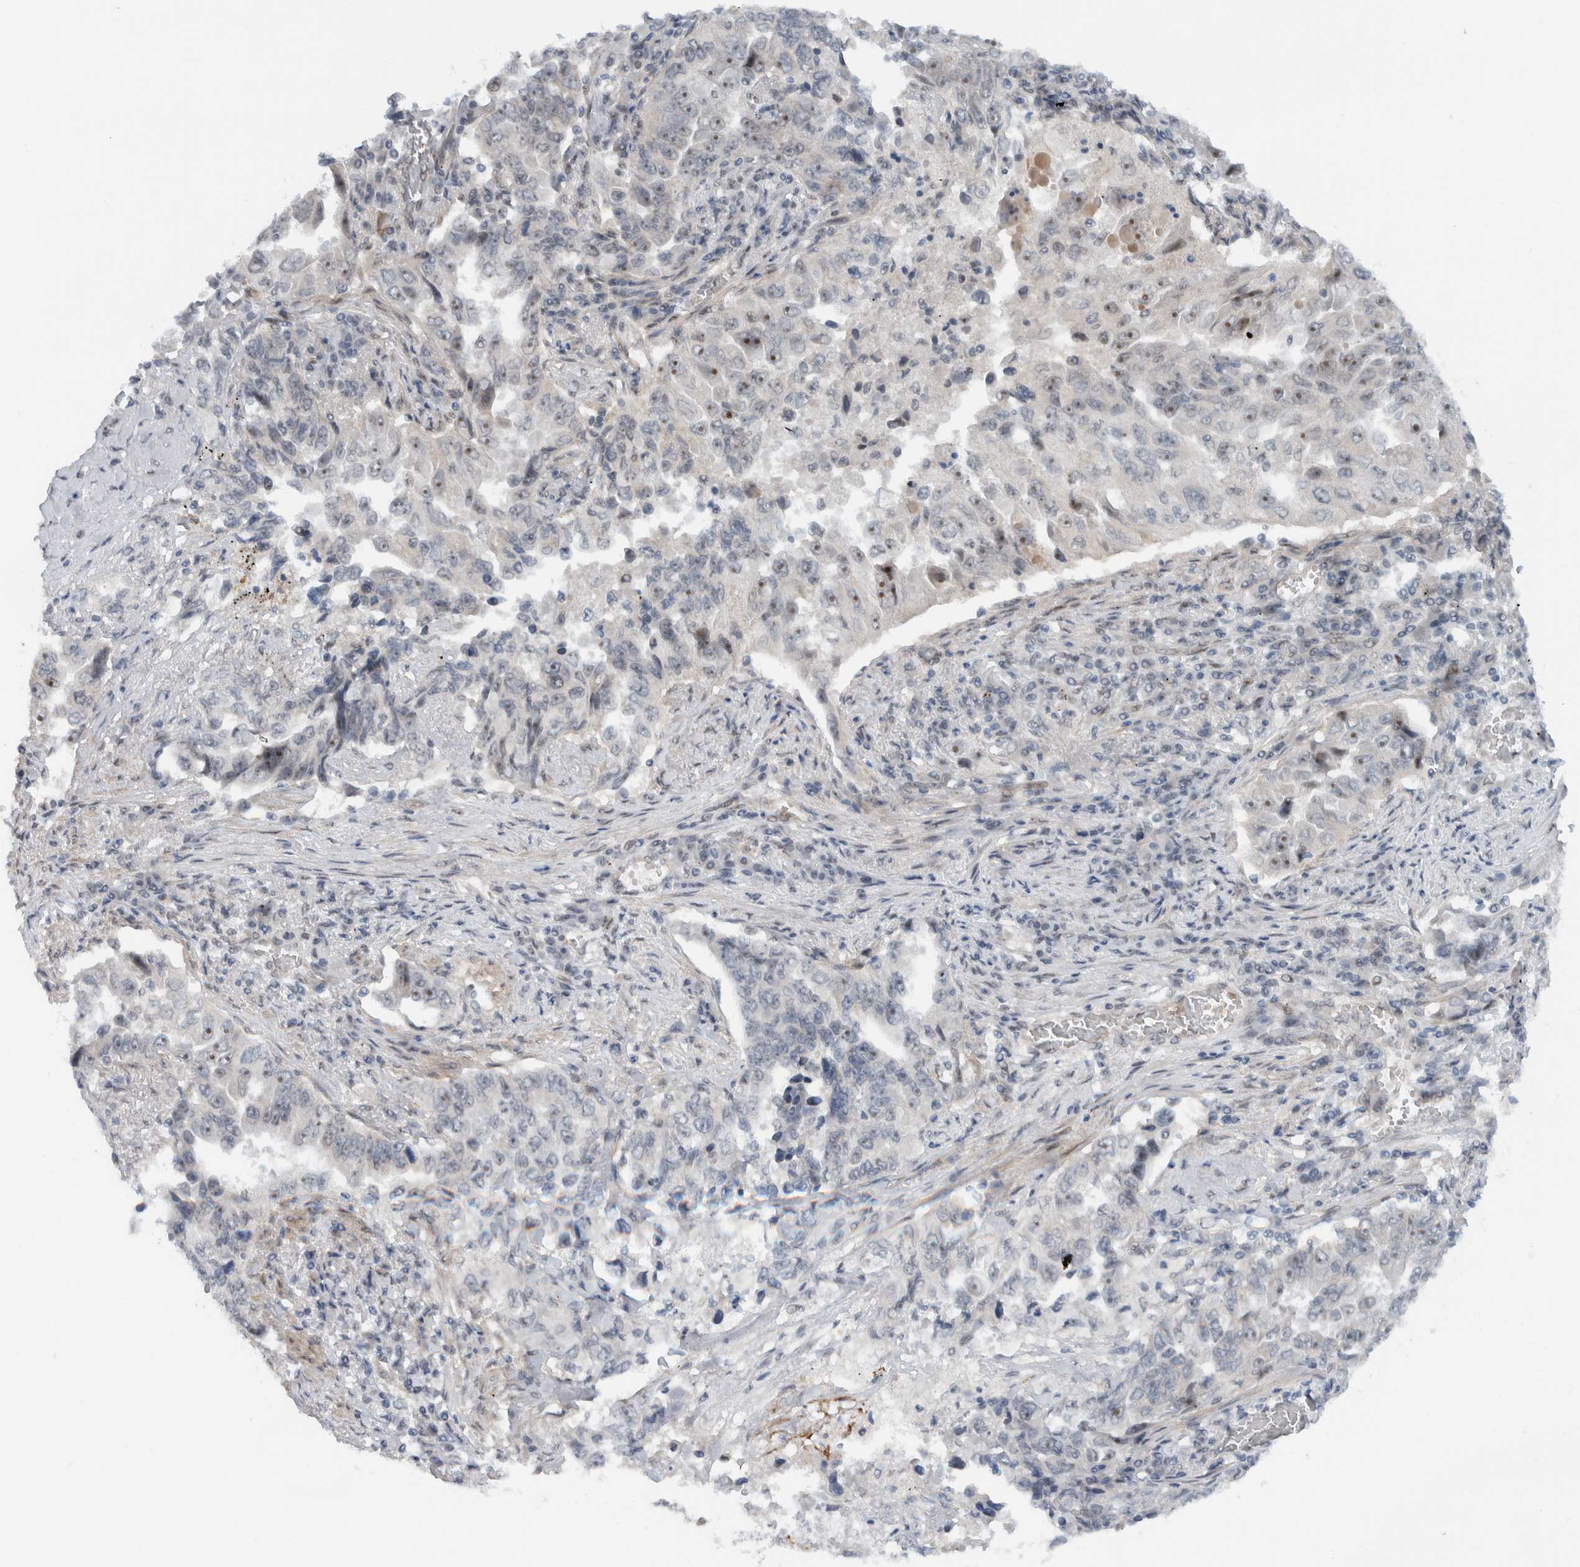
{"staining": {"intensity": "moderate", "quantity": "<25%", "location": "nuclear"}, "tissue": "lung cancer", "cell_type": "Tumor cells", "image_type": "cancer", "snomed": [{"axis": "morphology", "description": "Adenocarcinoma, NOS"}, {"axis": "topography", "description": "Lung"}], "caption": "Lung adenocarcinoma stained with a protein marker displays moderate staining in tumor cells.", "gene": "ZFP91", "patient": {"sex": "female", "age": 51}}